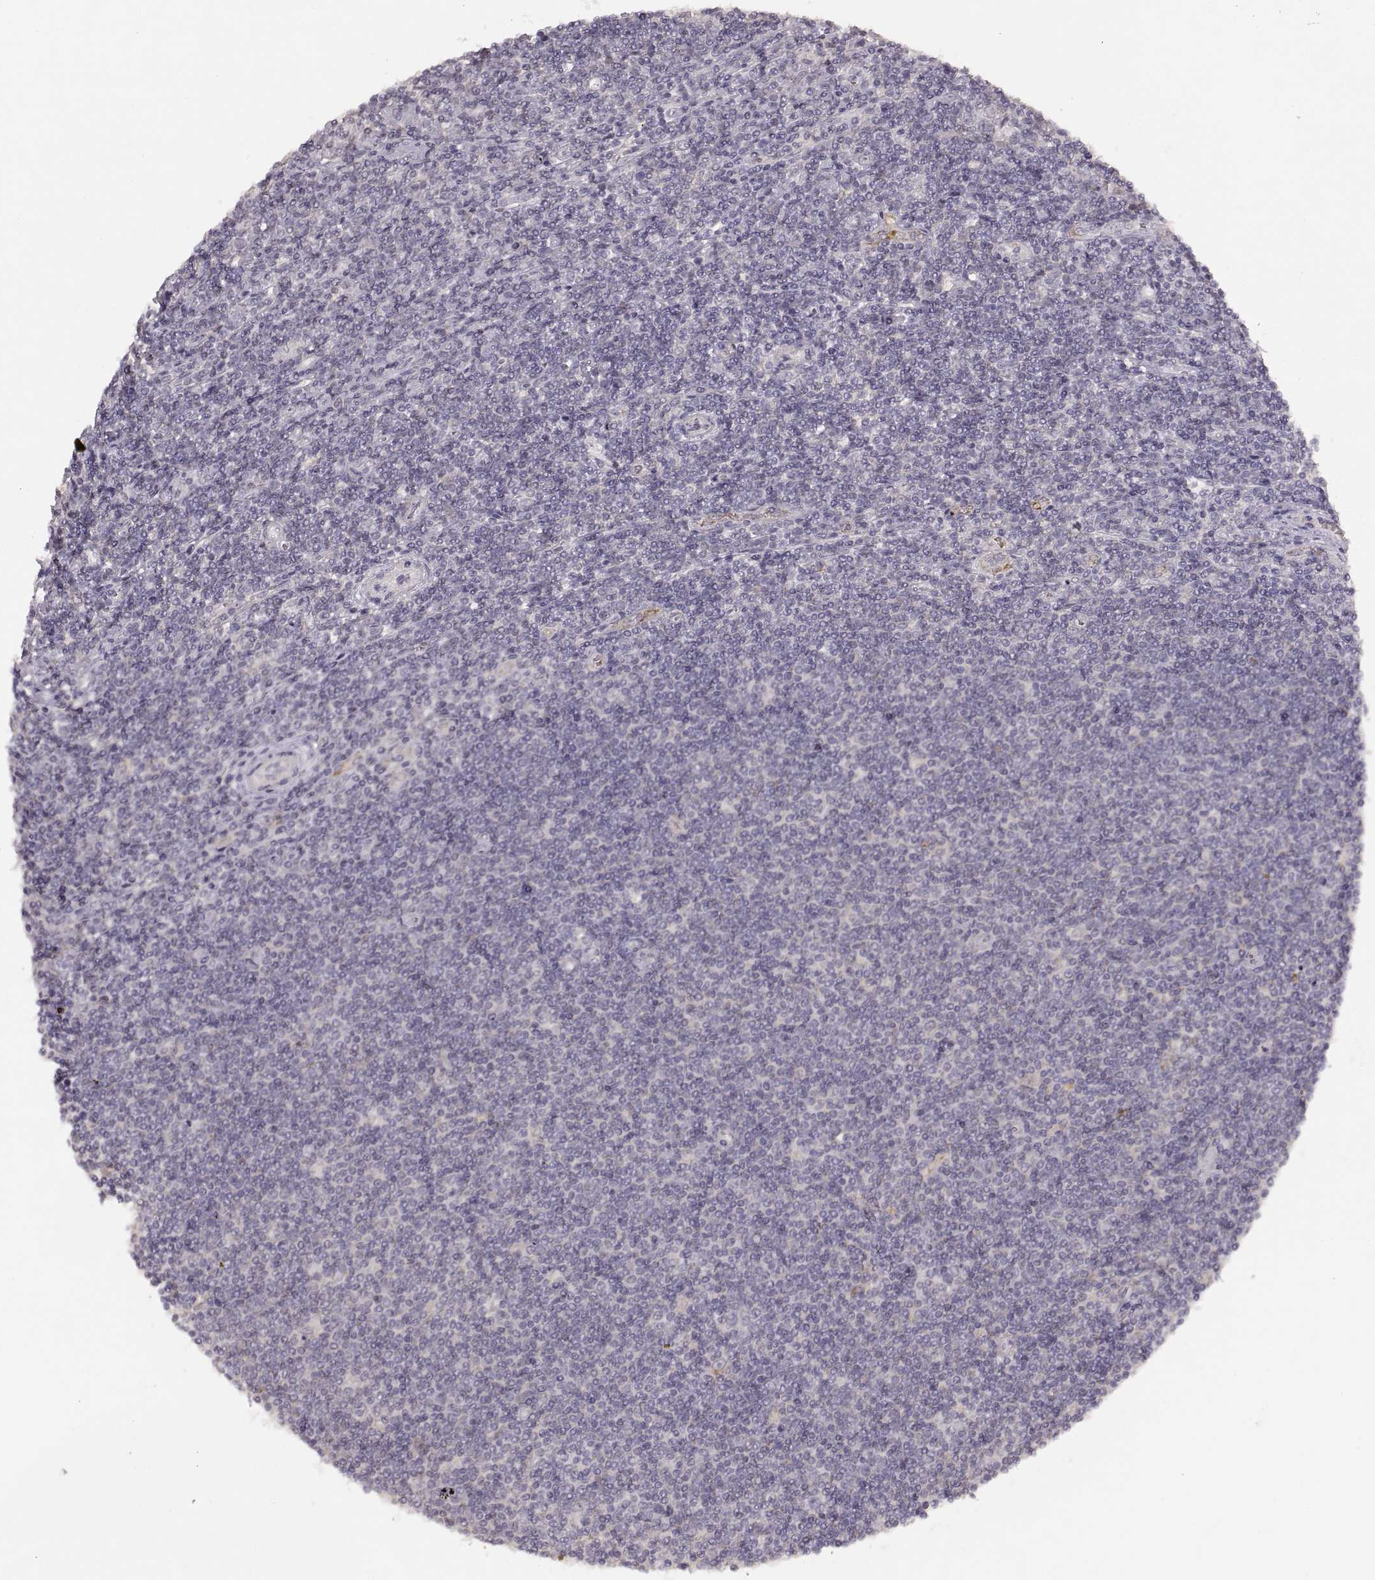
{"staining": {"intensity": "negative", "quantity": "none", "location": "none"}, "tissue": "lymphoma", "cell_type": "Tumor cells", "image_type": "cancer", "snomed": [{"axis": "morphology", "description": "Hodgkin's disease, NOS"}, {"axis": "topography", "description": "Lymph node"}], "caption": "Tumor cells are negative for protein expression in human lymphoma.", "gene": "LAMC2", "patient": {"sex": "male", "age": 40}}